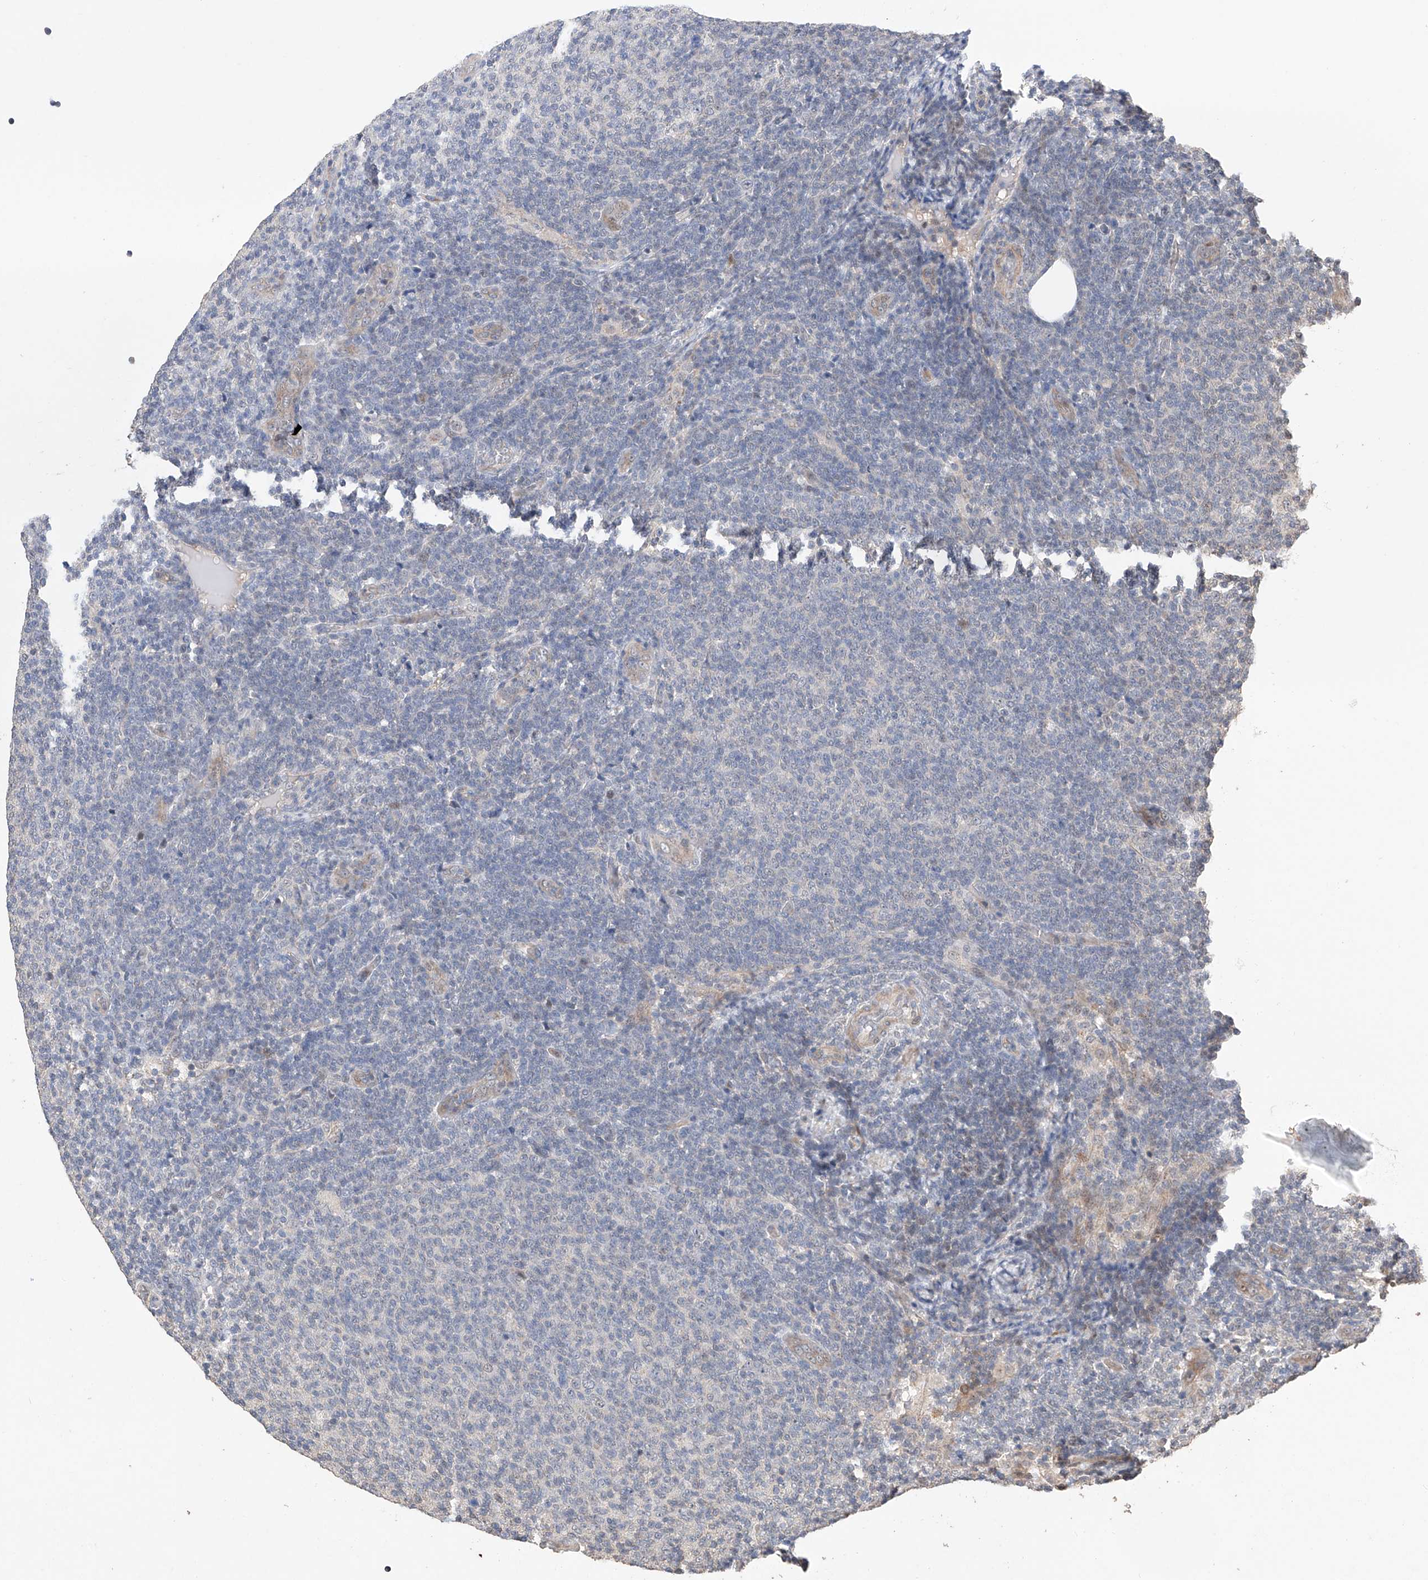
{"staining": {"intensity": "negative", "quantity": "none", "location": "none"}, "tissue": "lymphoma", "cell_type": "Tumor cells", "image_type": "cancer", "snomed": [{"axis": "morphology", "description": "Malignant lymphoma, non-Hodgkin's type, Low grade"}, {"axis": "topography", "description": "Lymph node"}], "caption": "There is no significant expression in tumor cells of low-grade malignant lymphoma, non-Hodgkin's type.", "gene": "AFG1L", "patient": {"sex": "male", "age": 66}}